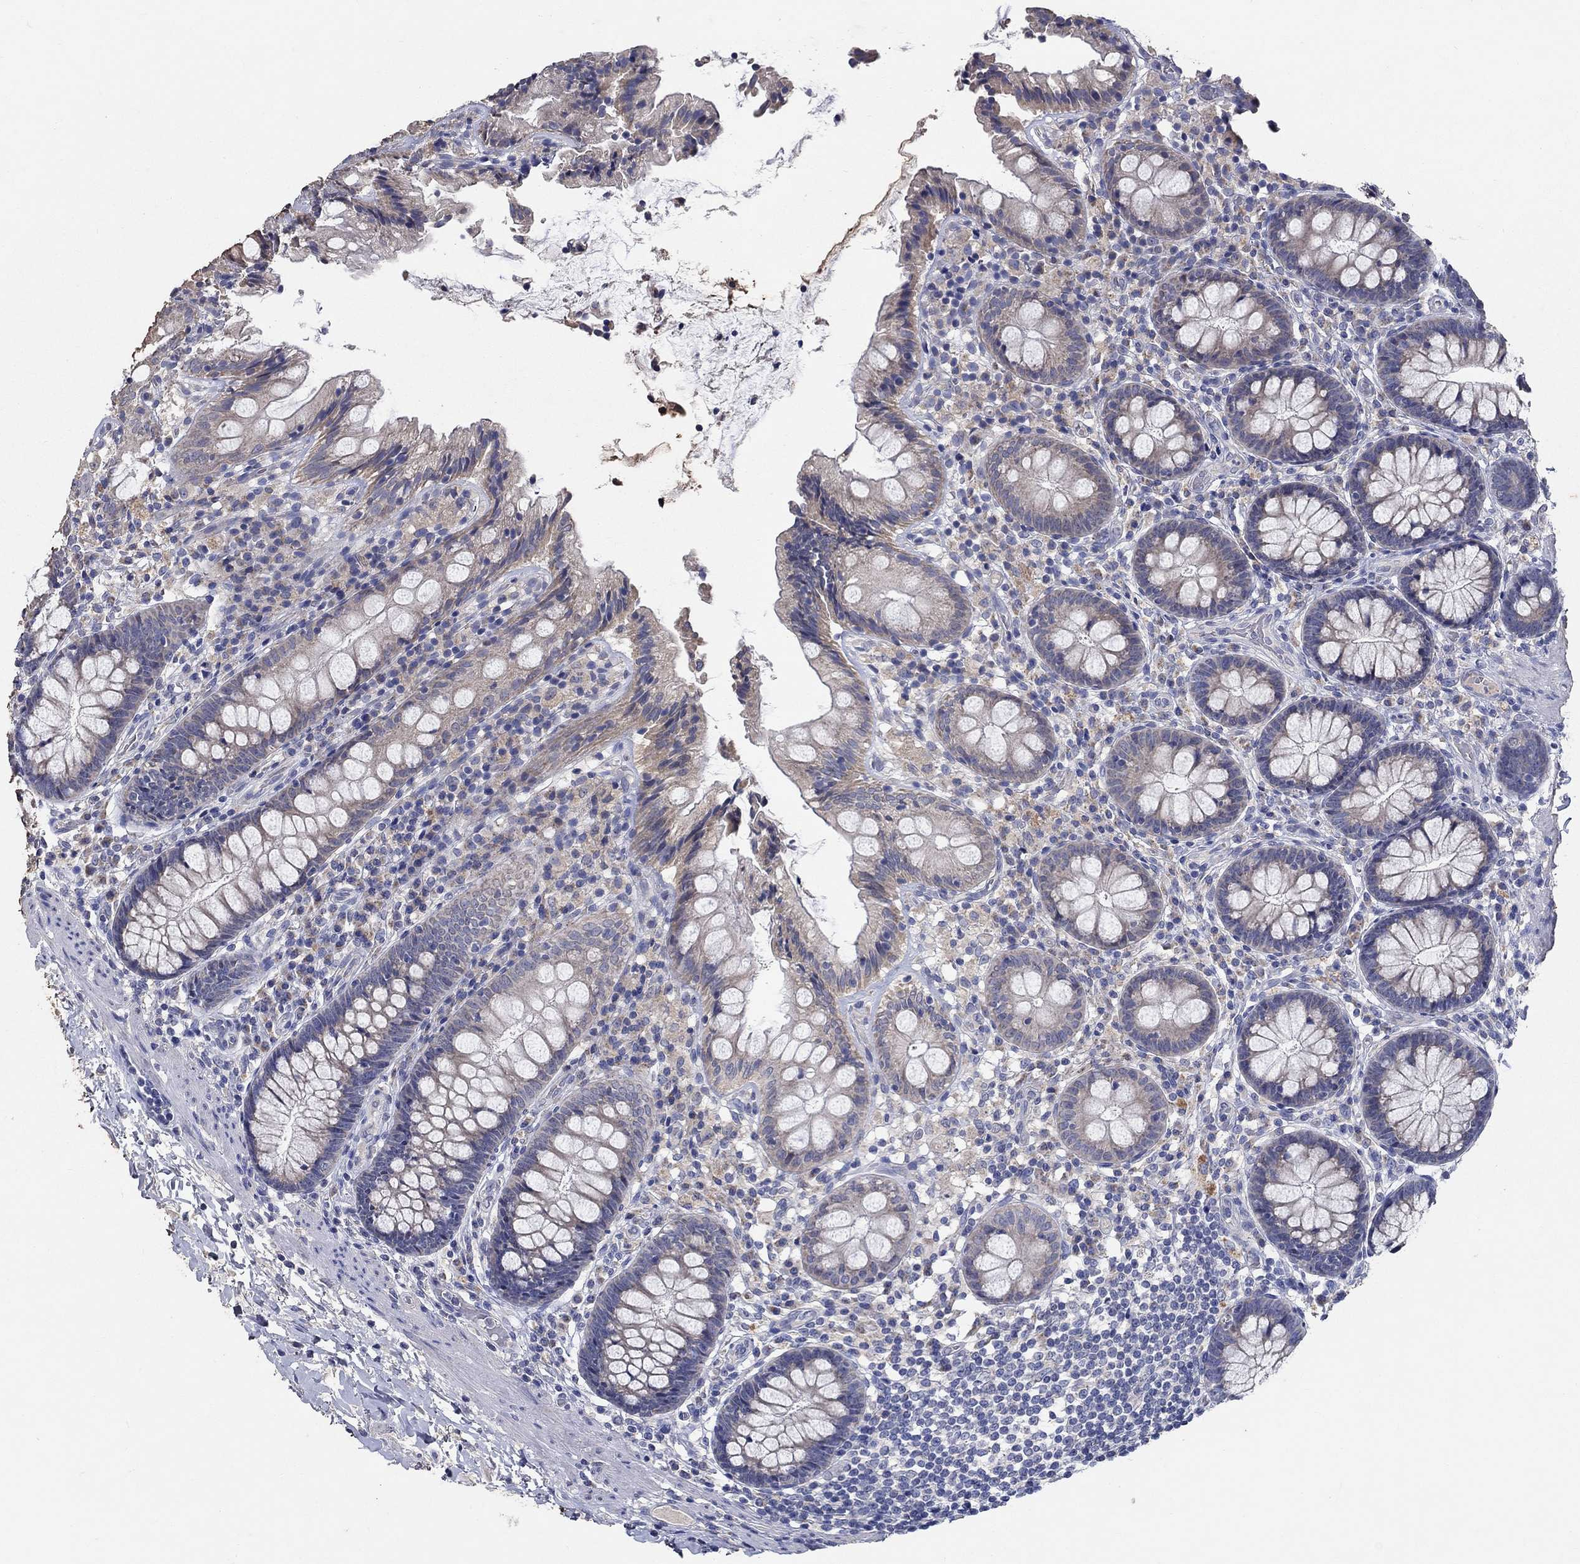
{"staining": {"intensity": "negative", "quantity": "none", "location": "none"}, "tissue": "colon", "cell_type": "Endothelial cells", "image_type": "normal", "snomed": [{"axis": "morphology", "description": "Normal tissue, NOS"}, {"axis": "topography", "description": "Colon"}], "caption": "High magnification brightfield microscopy of benign colon stained with DAB (brown) and counterstained with hematoxylin (blue): endothelial cells show no significant staining.", "gene": "PROZ", "patient": {"sex": "female", "age": 86}}